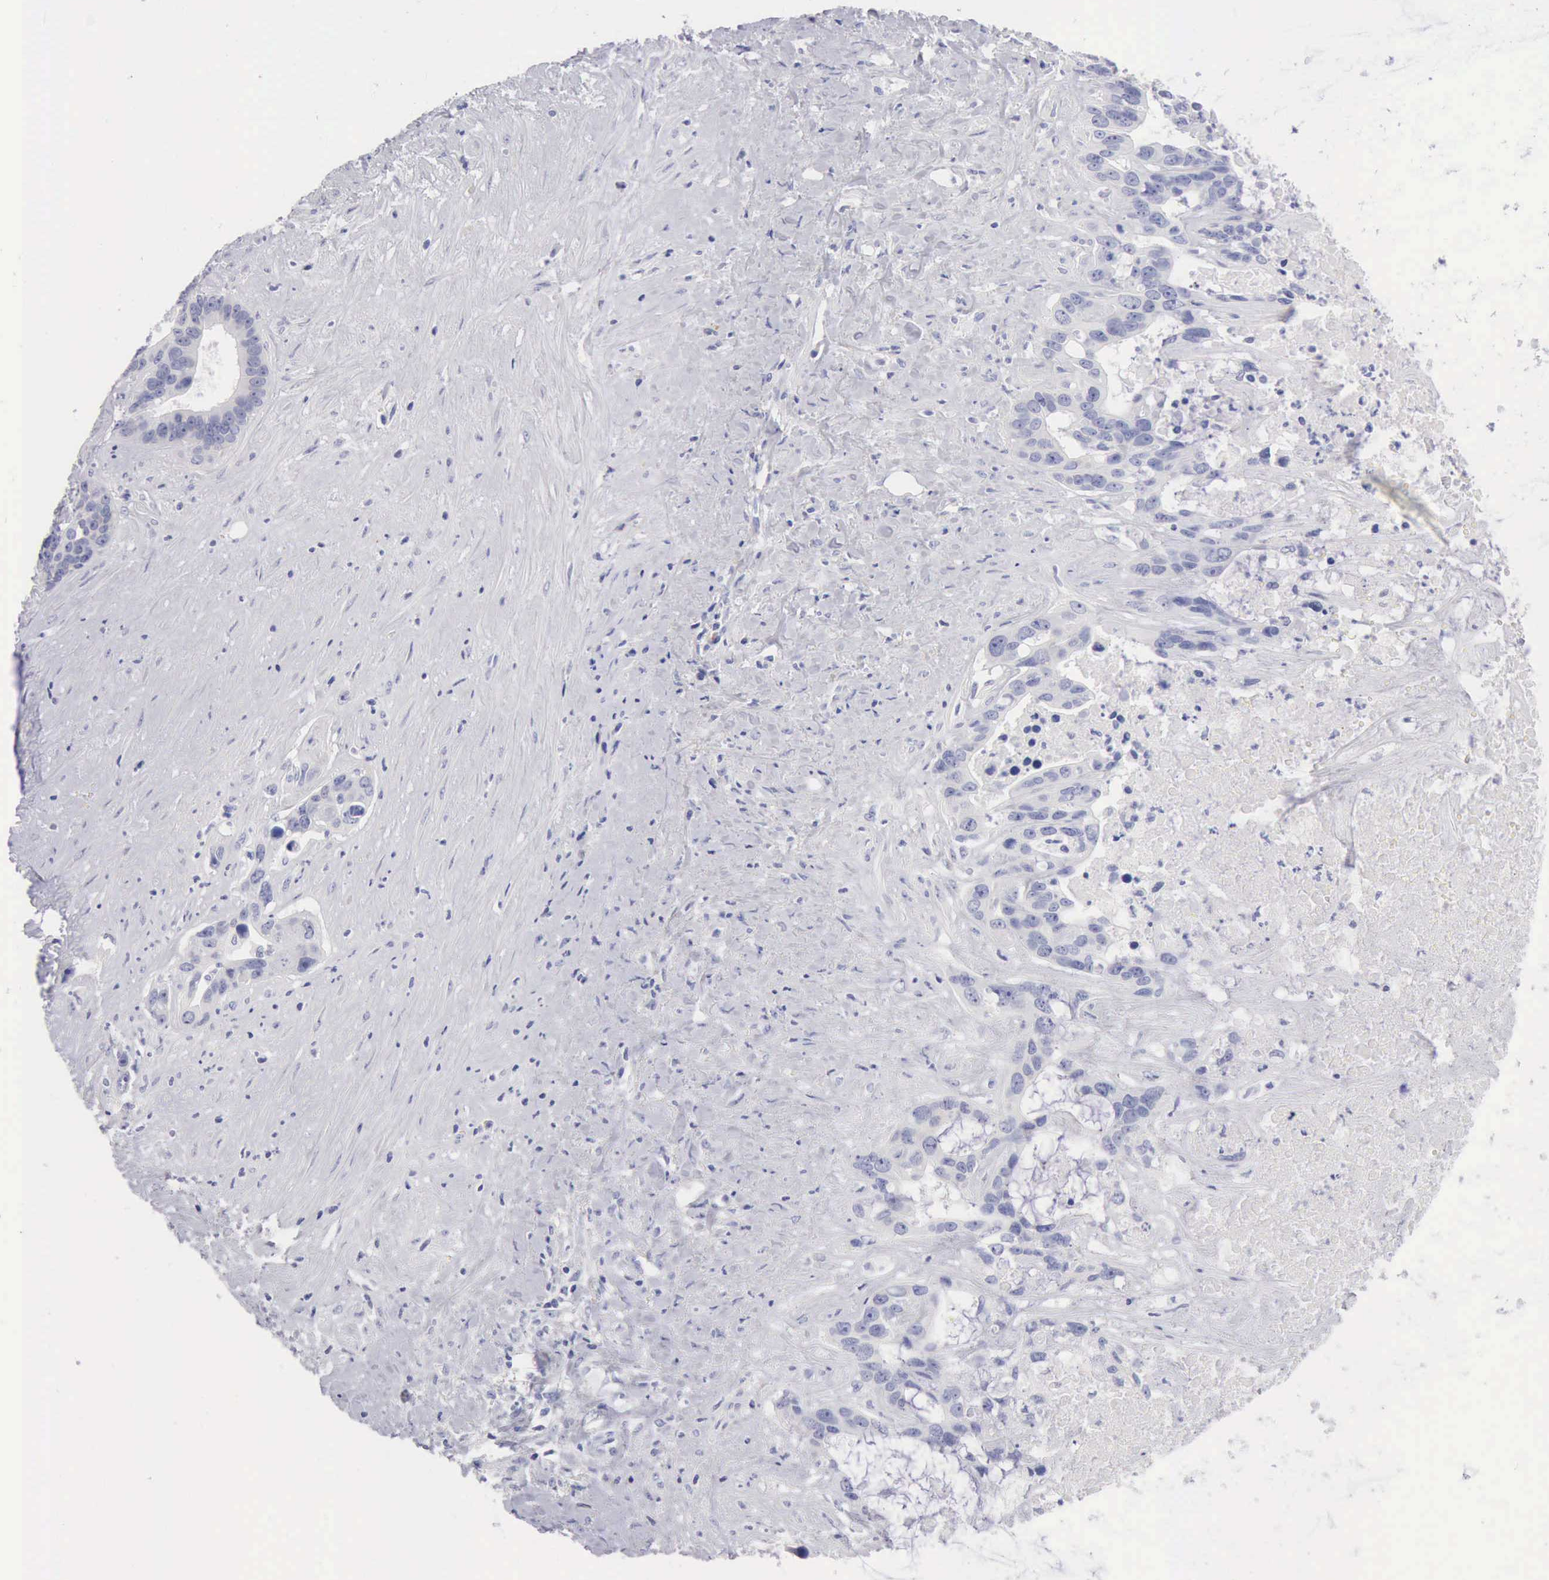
{"staining": {"intensity": "negative", "quantity": "none", "location": "none"}, "tissue": "liver cancer", "cell_type": "Tumor cells", "image_type": "cancer", "snomed": [{"axis": "morphology", "description": "Cholangiocarcinoma"}, {"axis": "topography", "description": "Liver"}], "caption": "There is no significant expression in tumor cells of liver cancer.", "gene": "ANGEL1", "patient": {"sex": "female", "age": 65}}